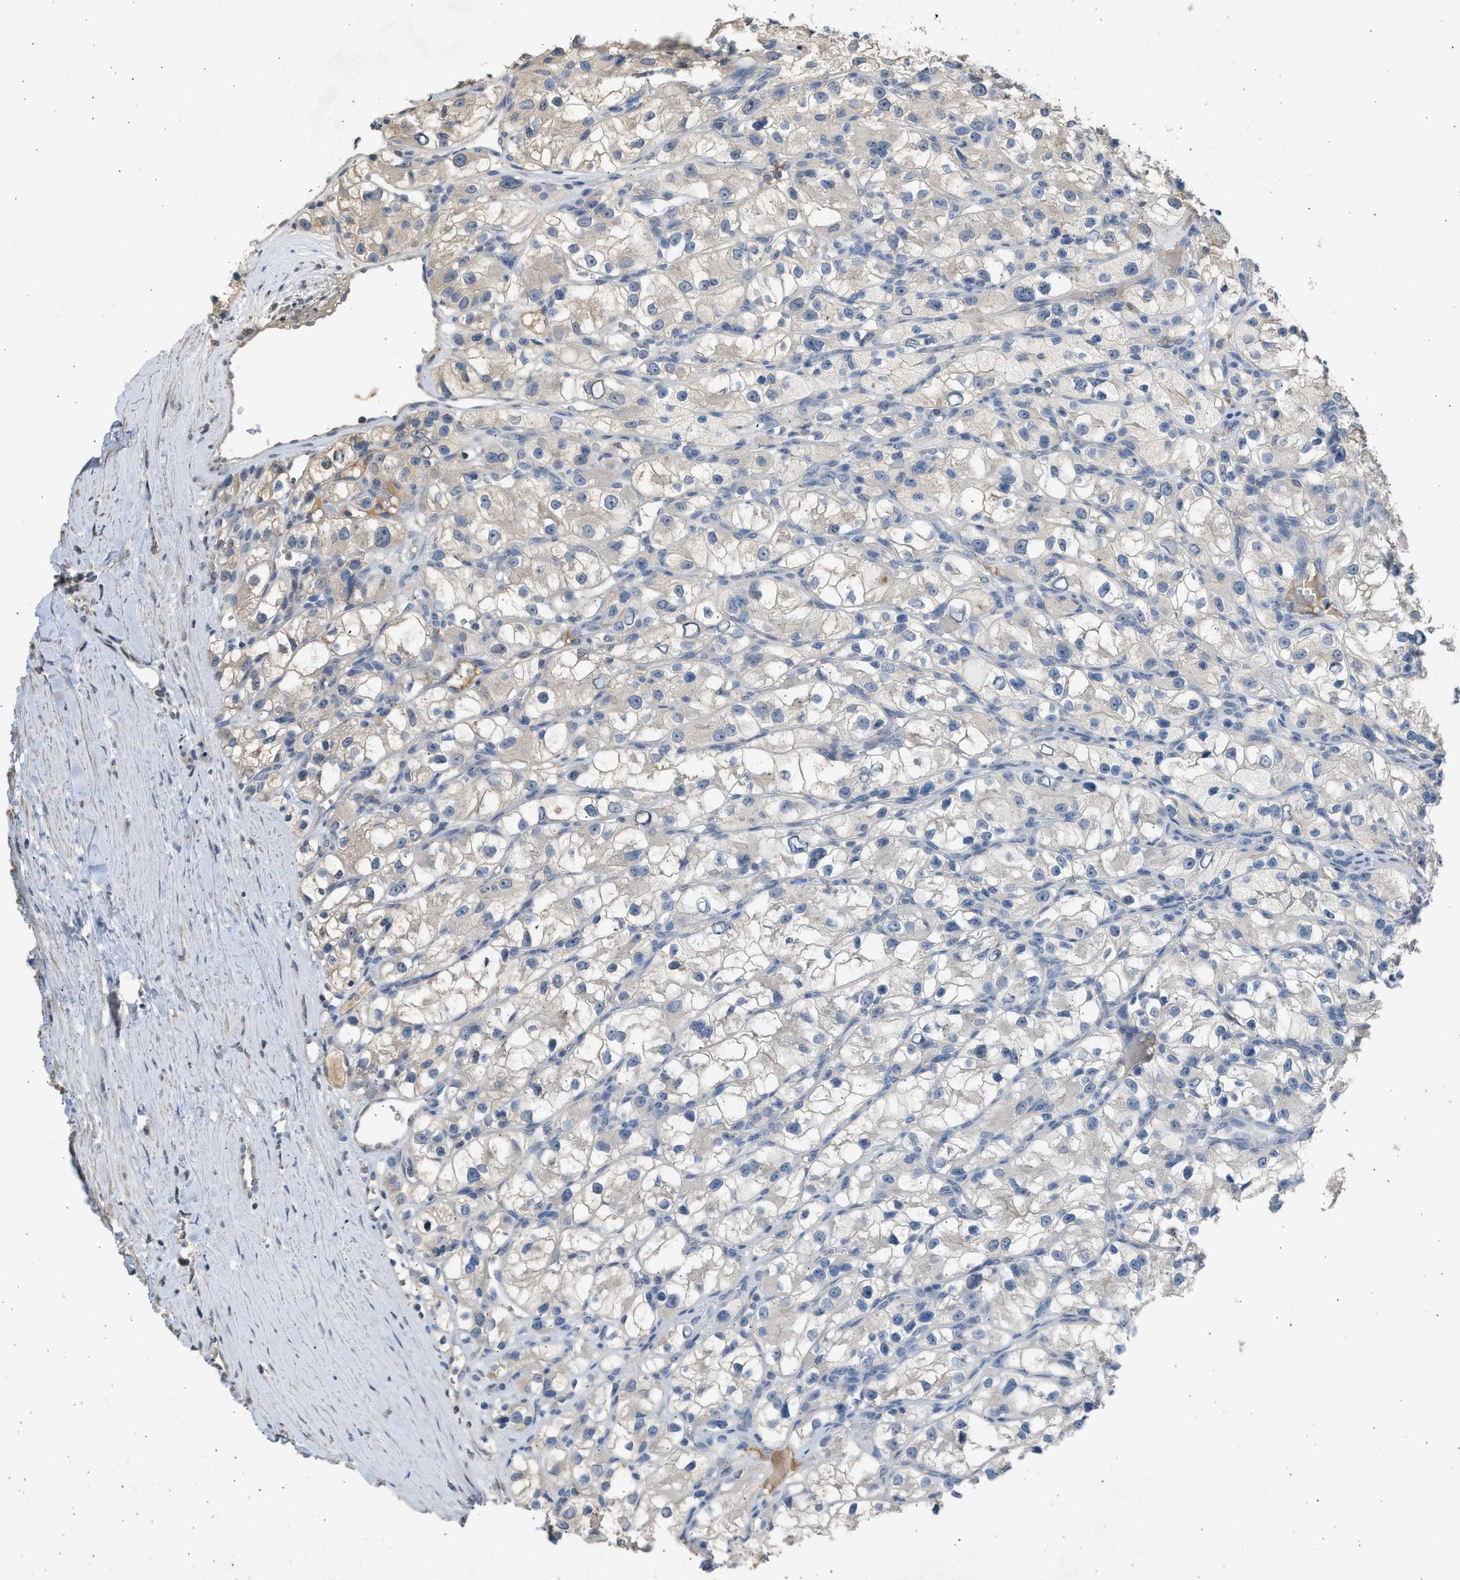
{"staining": {"intensity": "negative", "quantity": "none", "location": "none"}, "tissue": "renal cancer", "cell_type": "Tumor cells", "image_type": "cancer", "snomed": [{"axis": "morphology", "description": "Adenocarcinoma, NOS"}, {"axis": "topography", "description": "Kidney"}], "caption": "Histopathology image shows no significant protein staining in tumor cells of adenocarcinoma (renal).", "gene": "SULT2A1", "patient": {"sex": "female", "age": 57}}